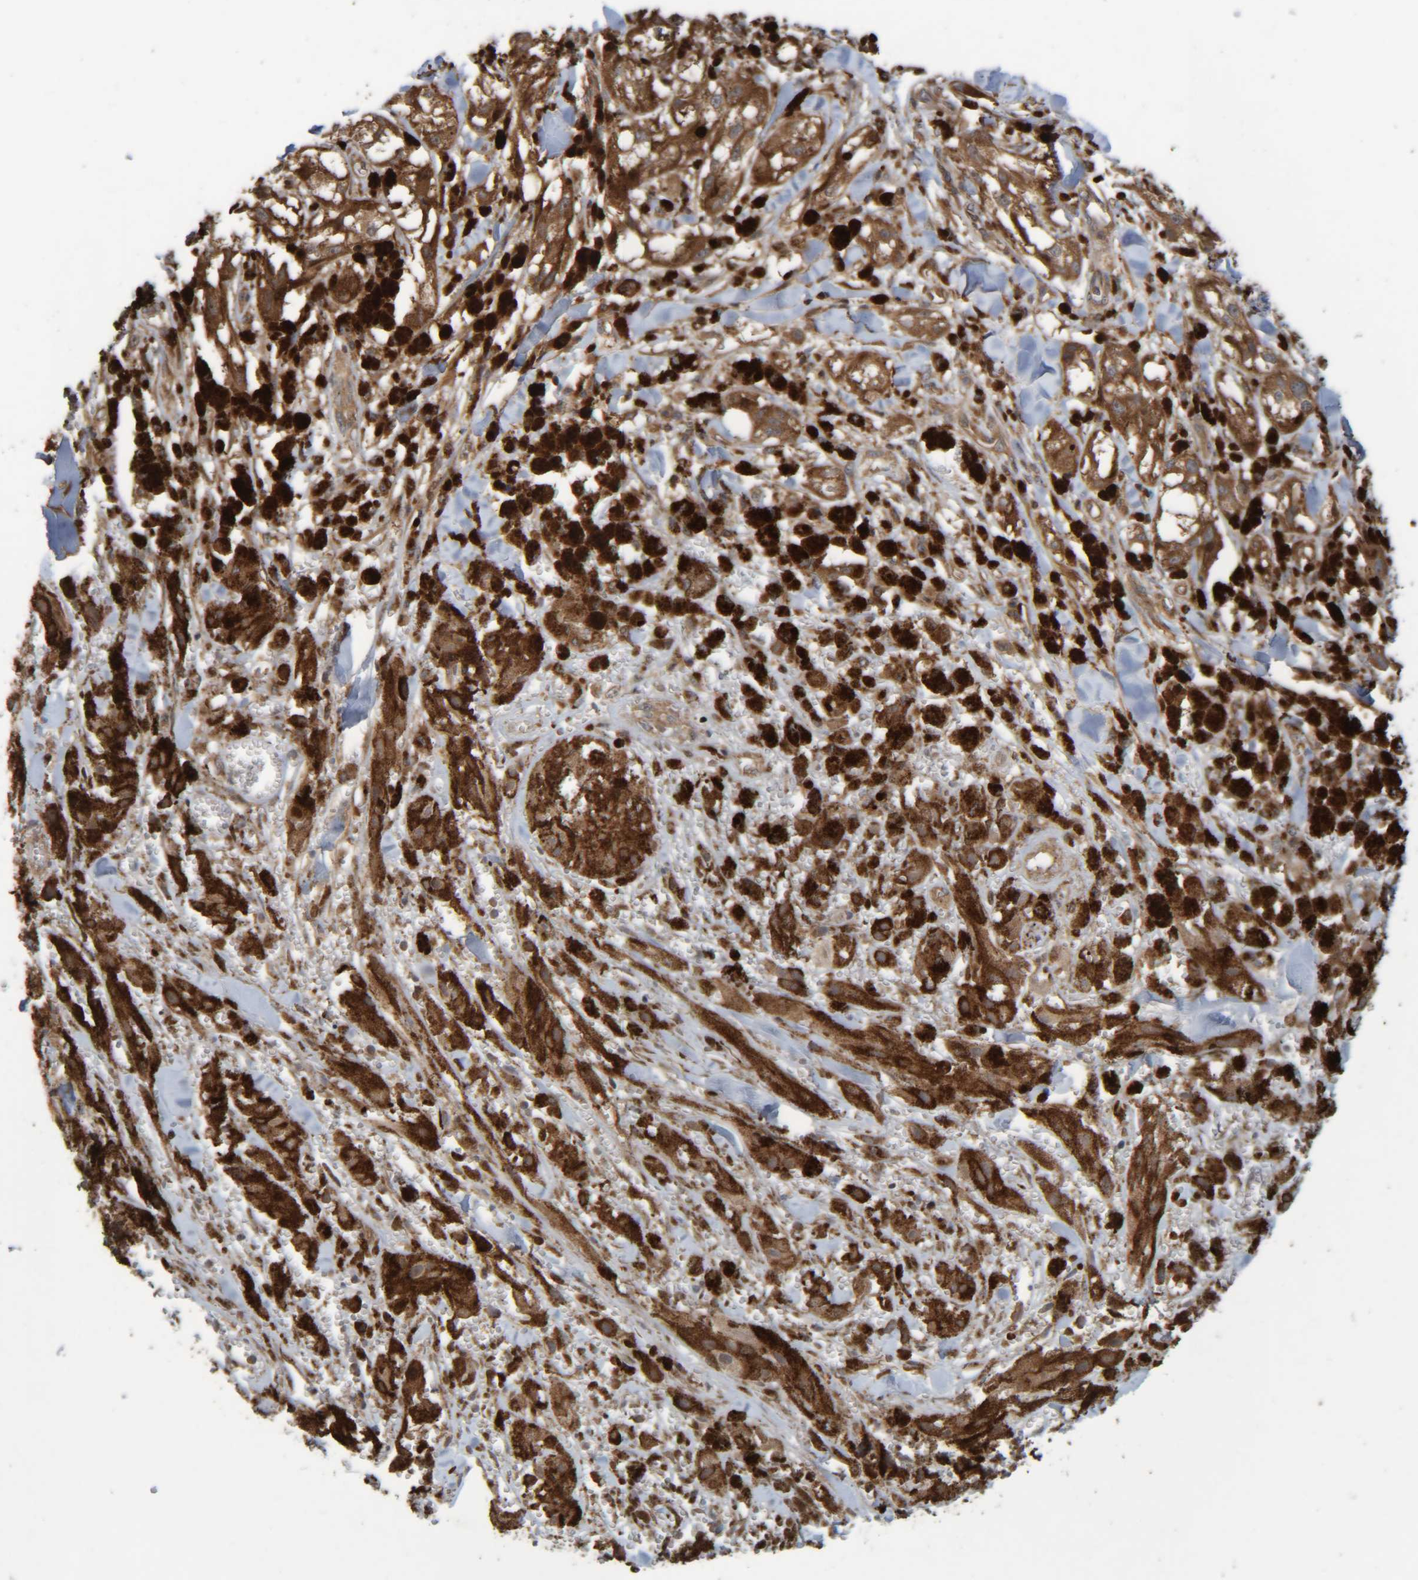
{"staining": {"intensity": "strong", "quantity": ">75%", "location": "cytoplasmic/membranous"}, "tissue": "melanoma", "cell_type": "Tumor cells", "image_type": "cancer", "snomed": [{"axis": "morphology", "description": "Malignant melanoma, NOS"}, {"axis": "topography", "description": "Skin"}], "caption": "Immunohistochemical staining of melanoma reveals high levels of strong cytoplasmic/membranous expression in about >75% of tumor cells. (DAB (3,3'-diaminobenzidine) IHC, brown staining for protein, blue staining for nuclei).", "gene": "CCDC57", "patient": {"sex": "male", "age": 88}}